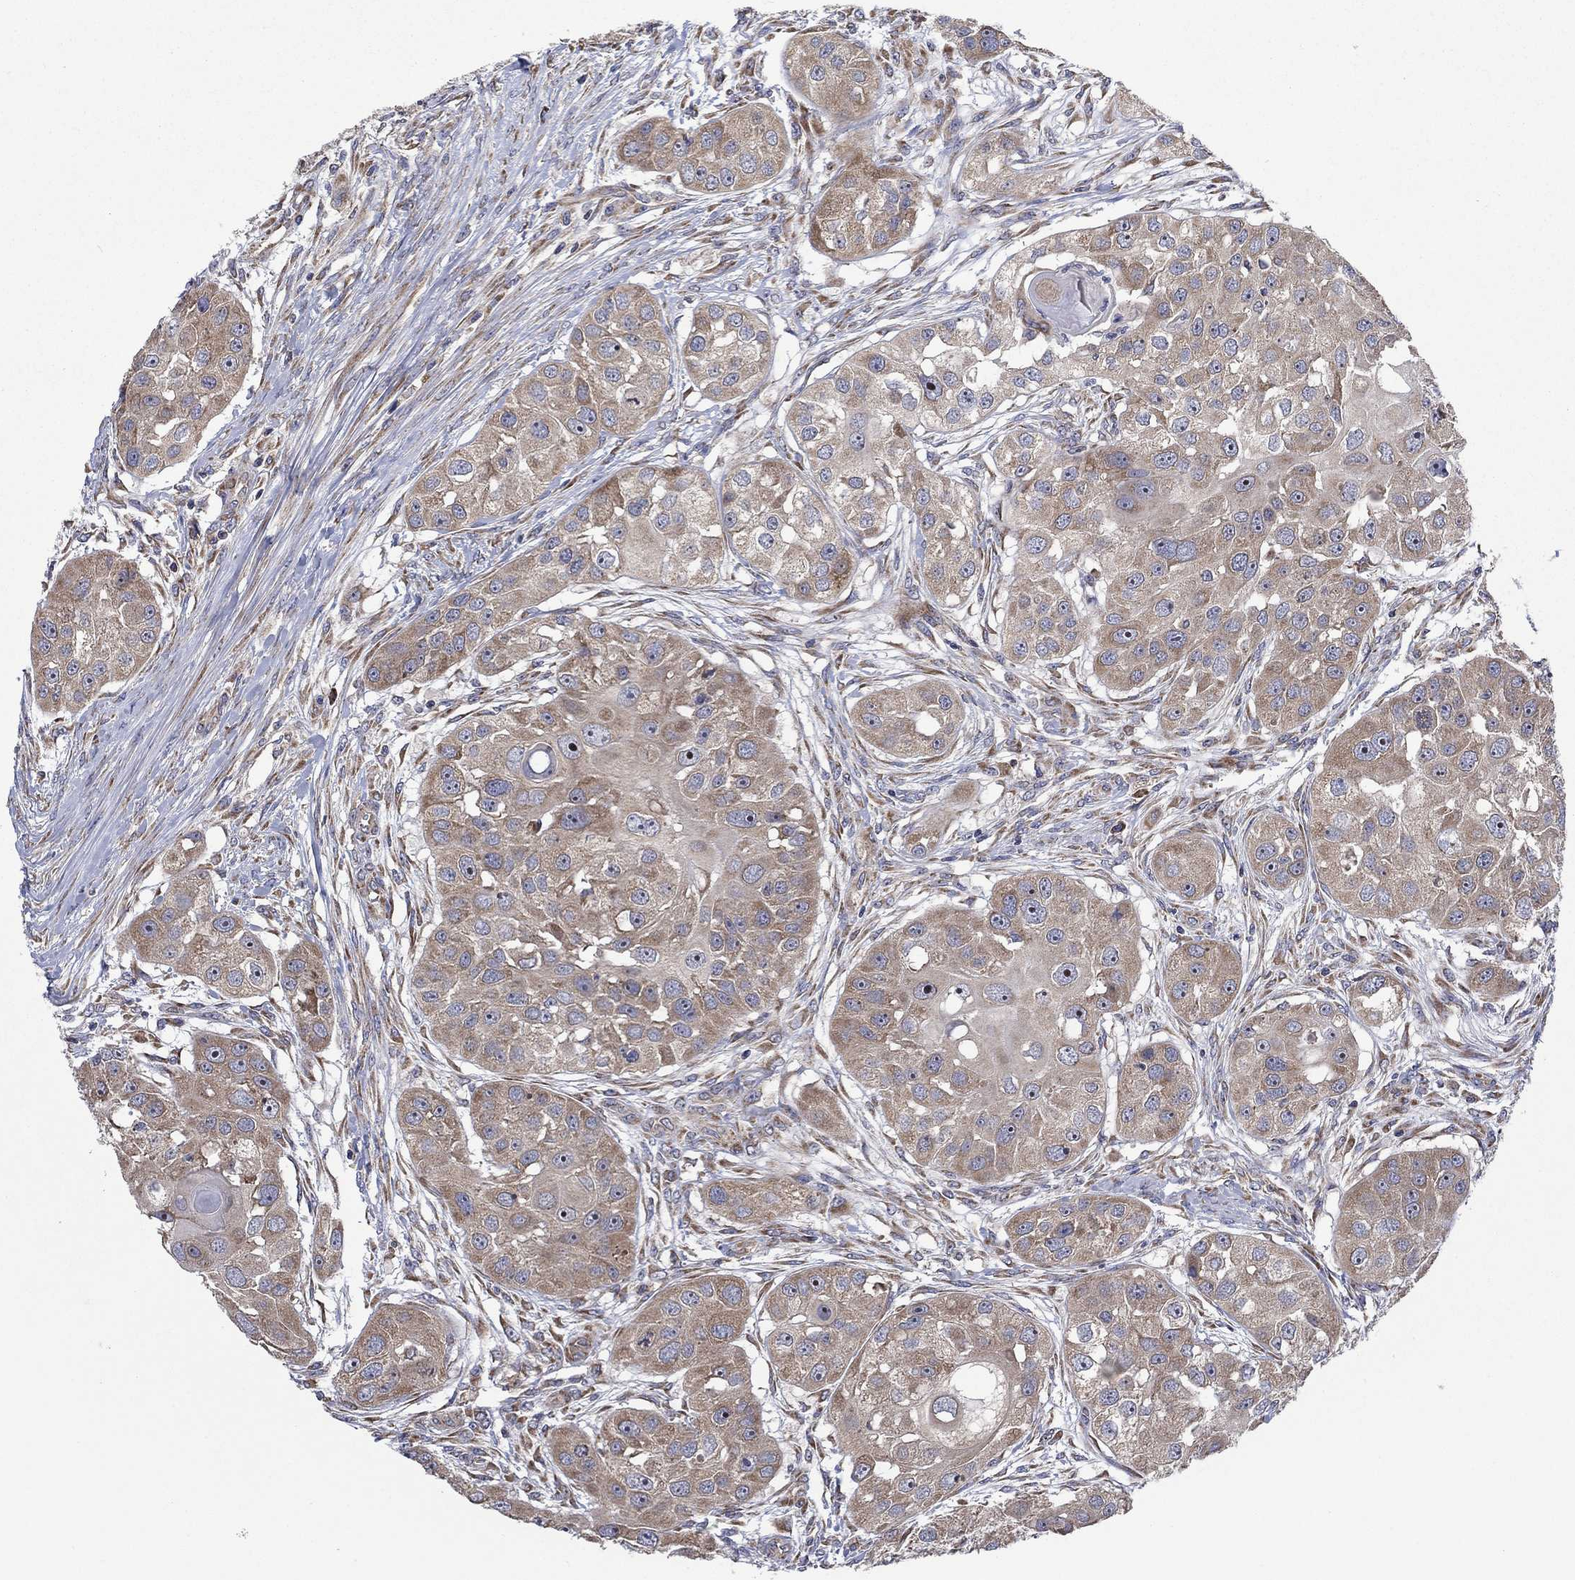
{"staining": {"intensity": "weak", "quantity": "25%-75%", "location": "cytoplasmic/membranous"}, "tissue": "head and neck cancer", "cell_type": "Tumor cells", "image_type": "cancer", "snomed": [{"axis": "morphology", "description": "Normal tissue, NOS"}, {"axis": "morphology", "description": "Squamous cell carcinoma, NOS"}, {"axis": "topography", "description": "Skeletal muscle"}, {"axis": "topography", "description": "Head-Neck"}], "caption": "Human head and neck squamous cell carcinoma stained for a protein (brown) shows weak cytoplasmic/membranous positive expression in approximately 25%-75% of tumor cells.", "gene": "RPLP0", "patient": {"sex": "male", "age": 51}}